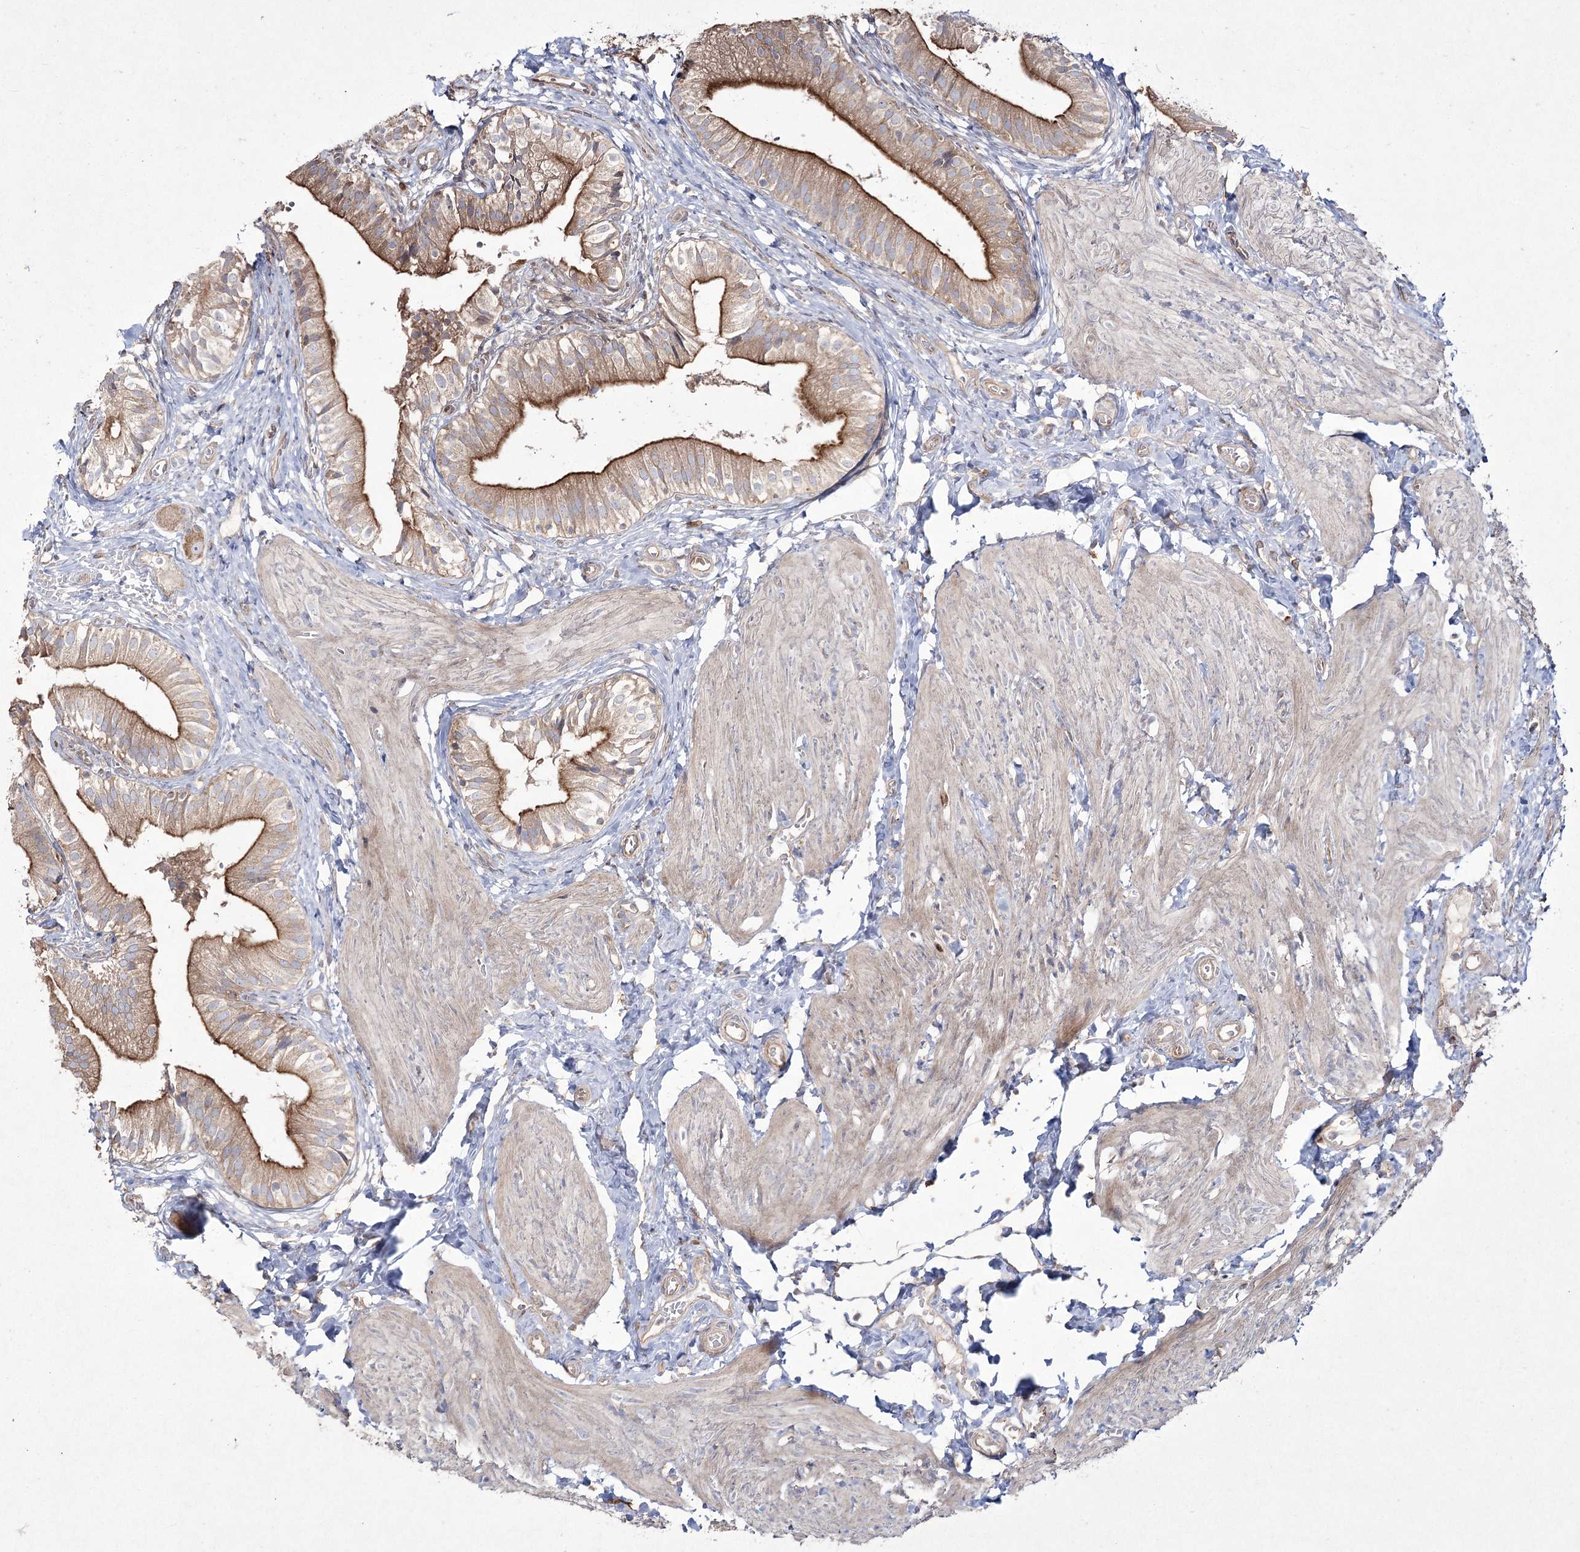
{"staining": {"intensity": "moderate", "quantity": ">75%", "location": "cytoplasmic/membranous"}, "tissue": "gallbladder", "cell_type": "Glandular cells", "image_type": "normal", "snomed": [{"axis": "morphology", "description": "Normal tissue, NOS"}, {"axis": "topography", "description": "Gallbladder"}], "caption": "About >75% of glandular cells in unremarkable human gallbladder display moderate cytoplasmic/membranous protein expression as visualized by brown immunohistochemical staining.", "gene": "SH3TC1", "patient": {"sex": "female", "age": 47}}